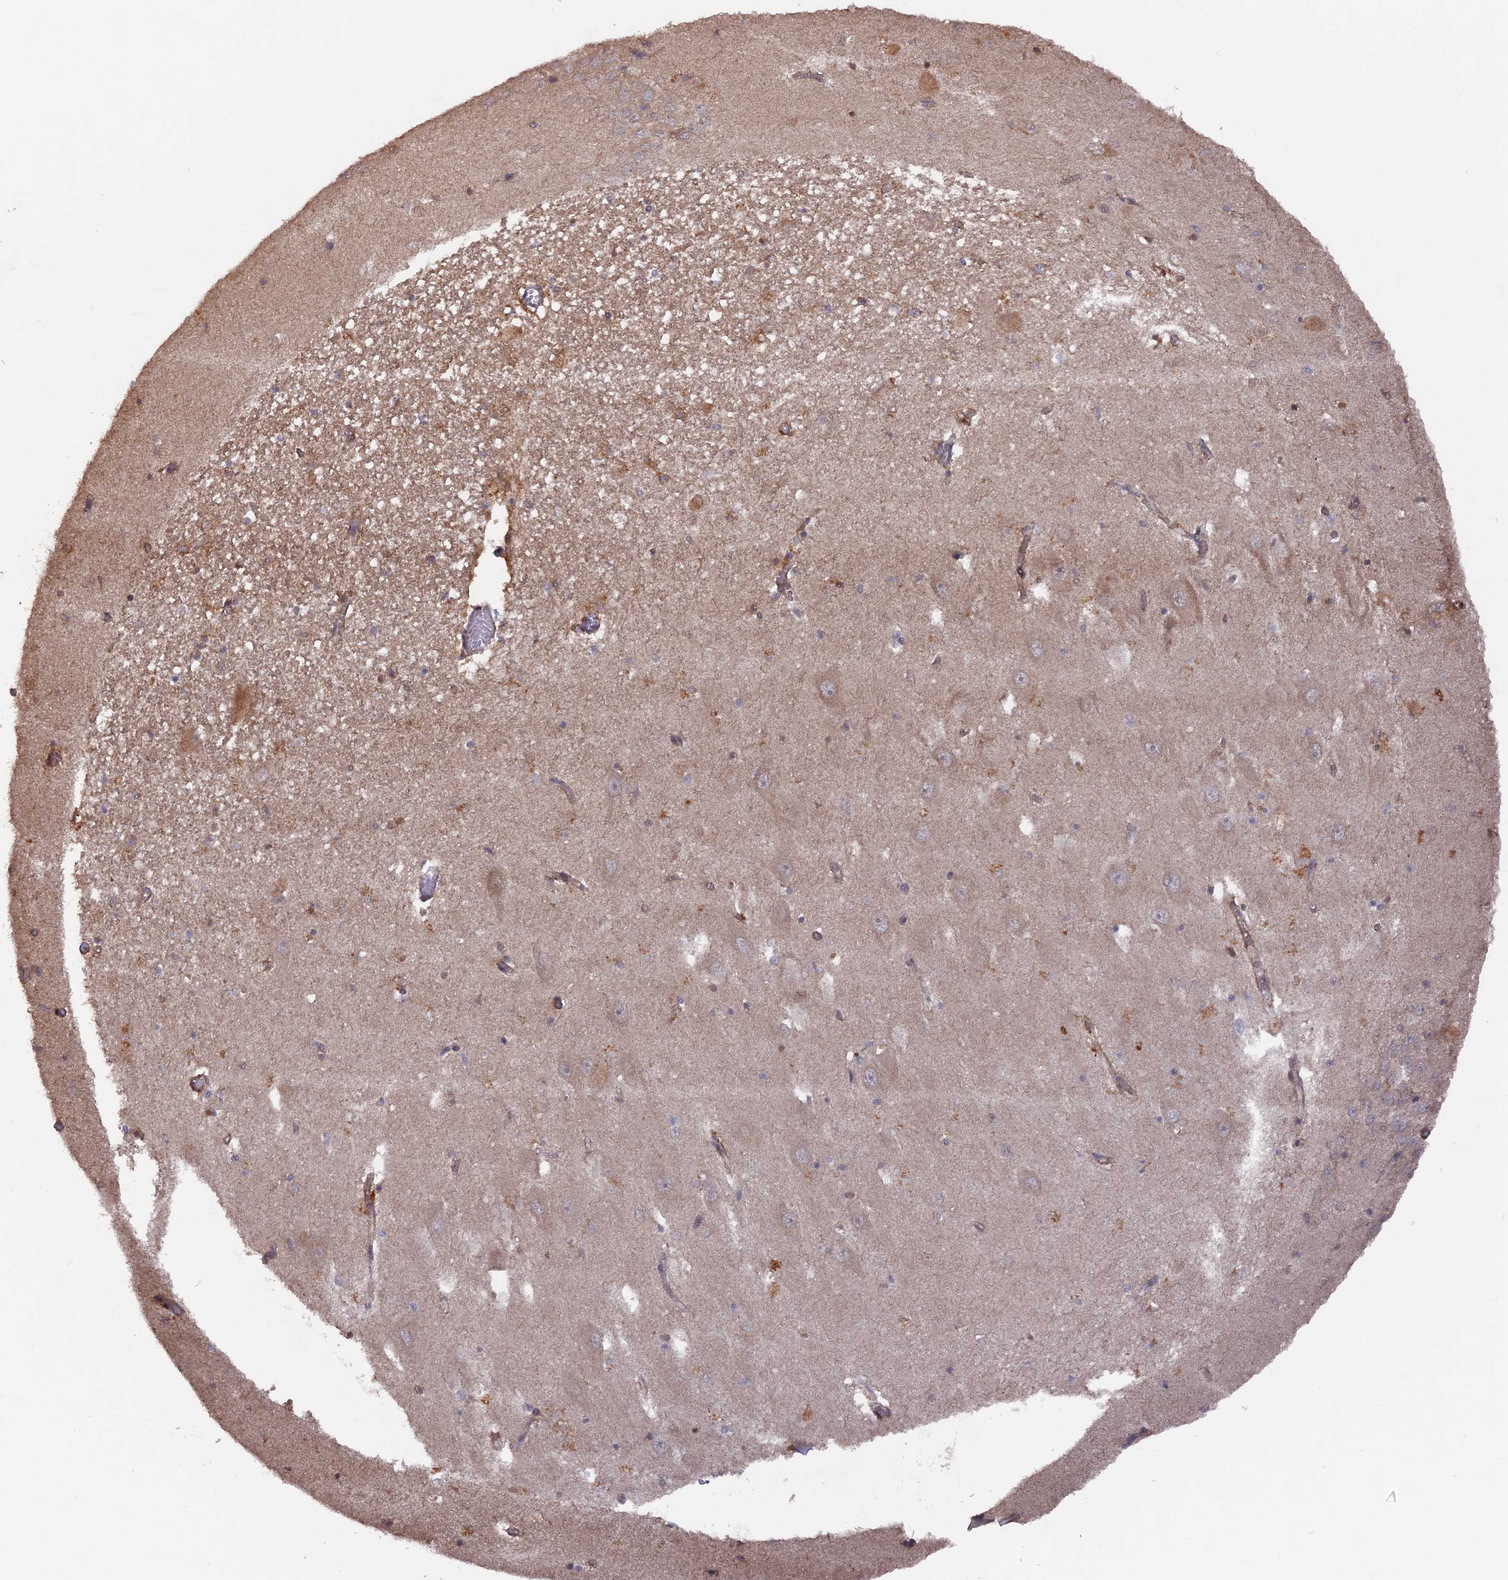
{"staining": {"intensity": "moderate", "quantity": "<25%", "location": "cytoplasmic/membranous,nuclear"}, "tissue": "hippocampus", "cell_type": "Glial cells", "image_type": "normal", "snomed": [{"axis": "morphology", "description": "Normal tissue, NOS"}, {"axis": "topography", "description": "Hippocampus"}], "caption": "The image exhibits staining of benign hippocampus, revealing moderate cytoplasmic/membranous,nuclear protein expression (brown color) within glial cells. The protein is stained brown, and the nuclei are stained in blue (DAB (3,3'-diaminobenzidine) IHC with brightfield microscopy, high magnification).", "gene": "TELO2", "patient": {"sex": "female", "age": 64}}